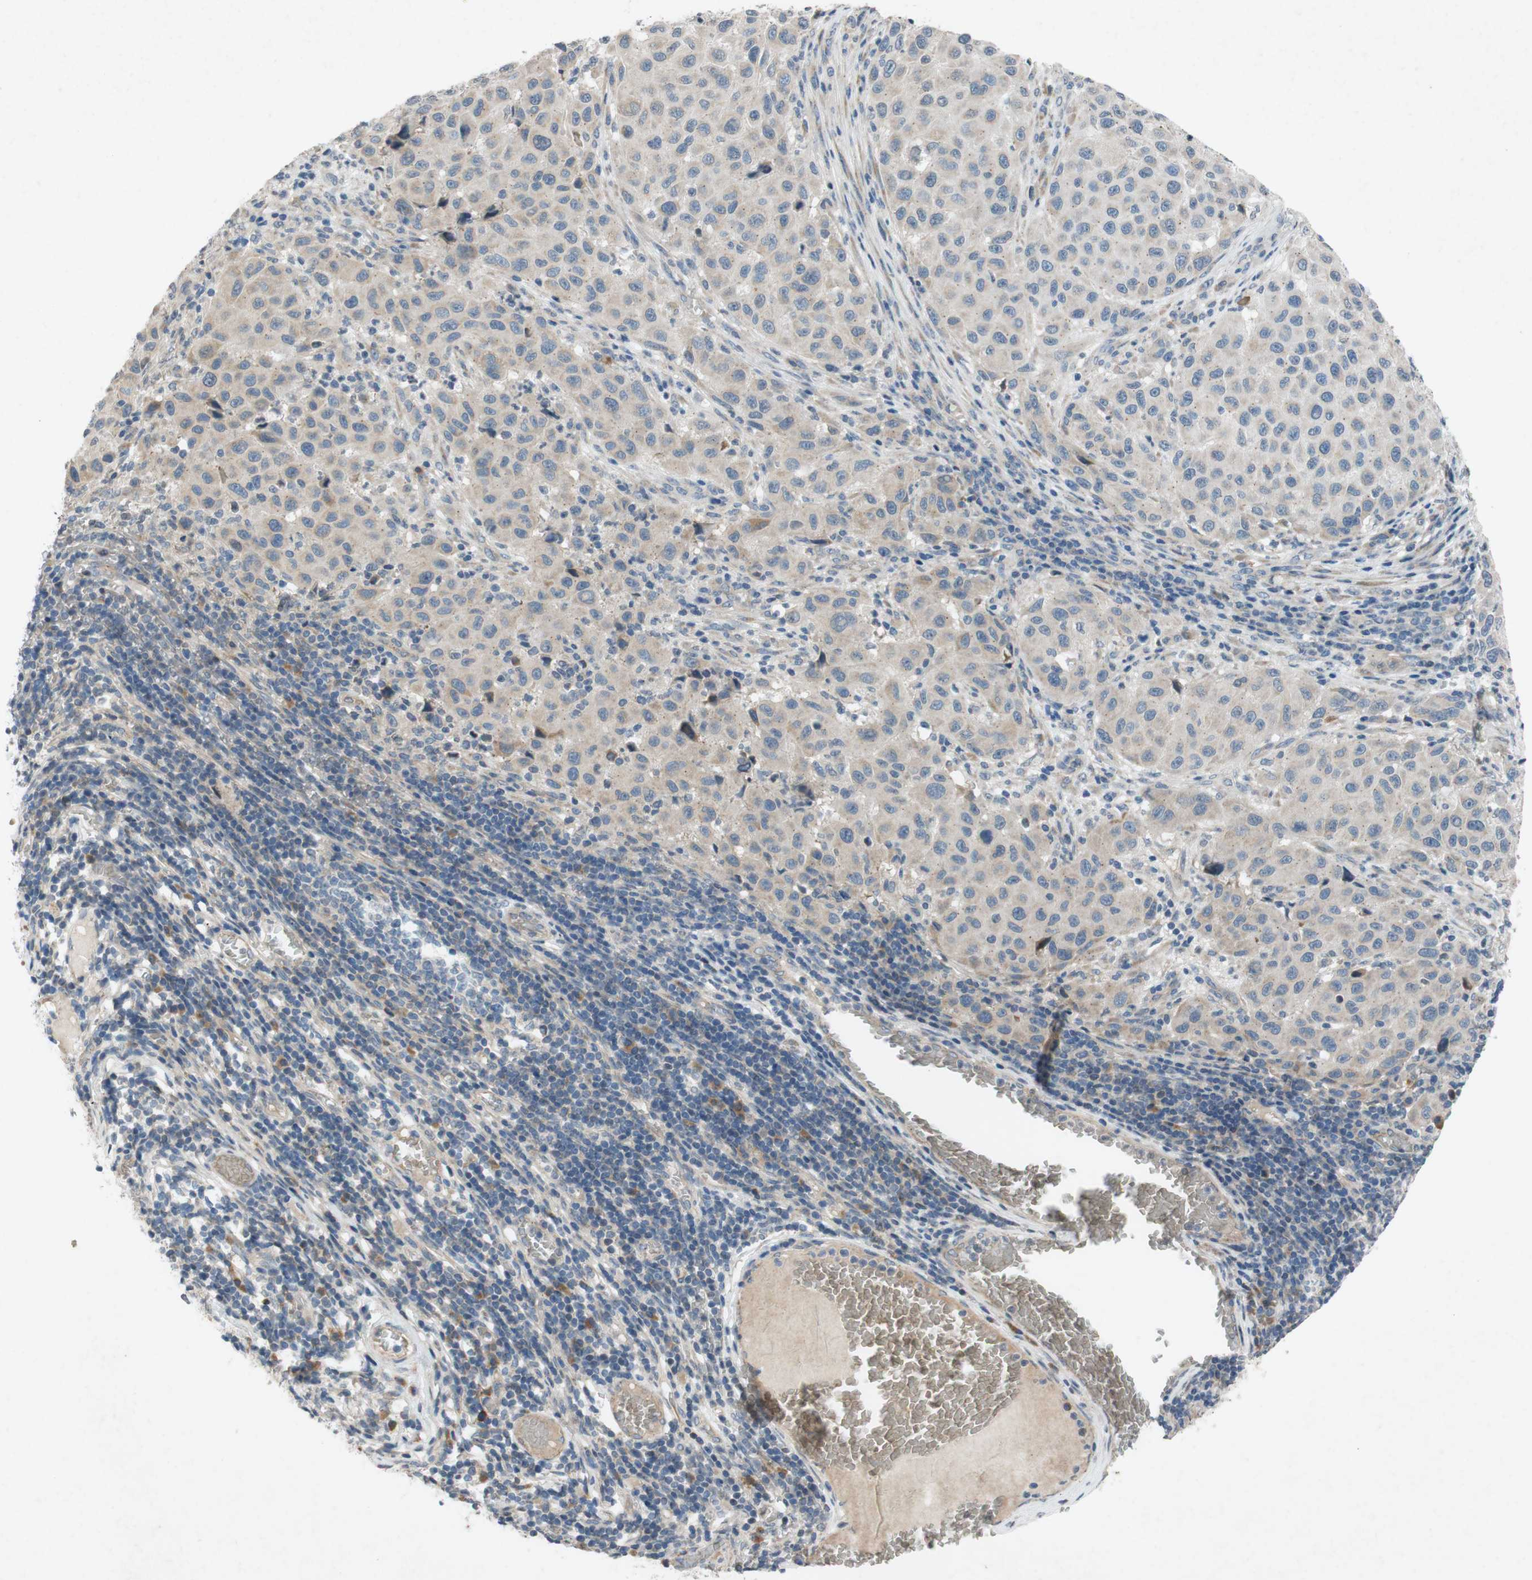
{"staining": {"intensity": "weak", "quantity": ">75%", "location": "cytoplasmic/membranous"}, "tissue": "melanoma", "cell_type": "Tumor cells", "image_type": "cancer", "snomed": [{"axis": "morphology", "description": "Malignant melanoma, Metastatic site"}, {"axis": "topography", "description": "Lymph node"}], "caption": "The histopathology image displays a brown stain indicating the presence of a protein in the cytoplasmic/membranous of tumor cells in malignant melanoma (metastatic site).", "gene": "ADD2", "patient": {"sex": "male", "age": 61}}